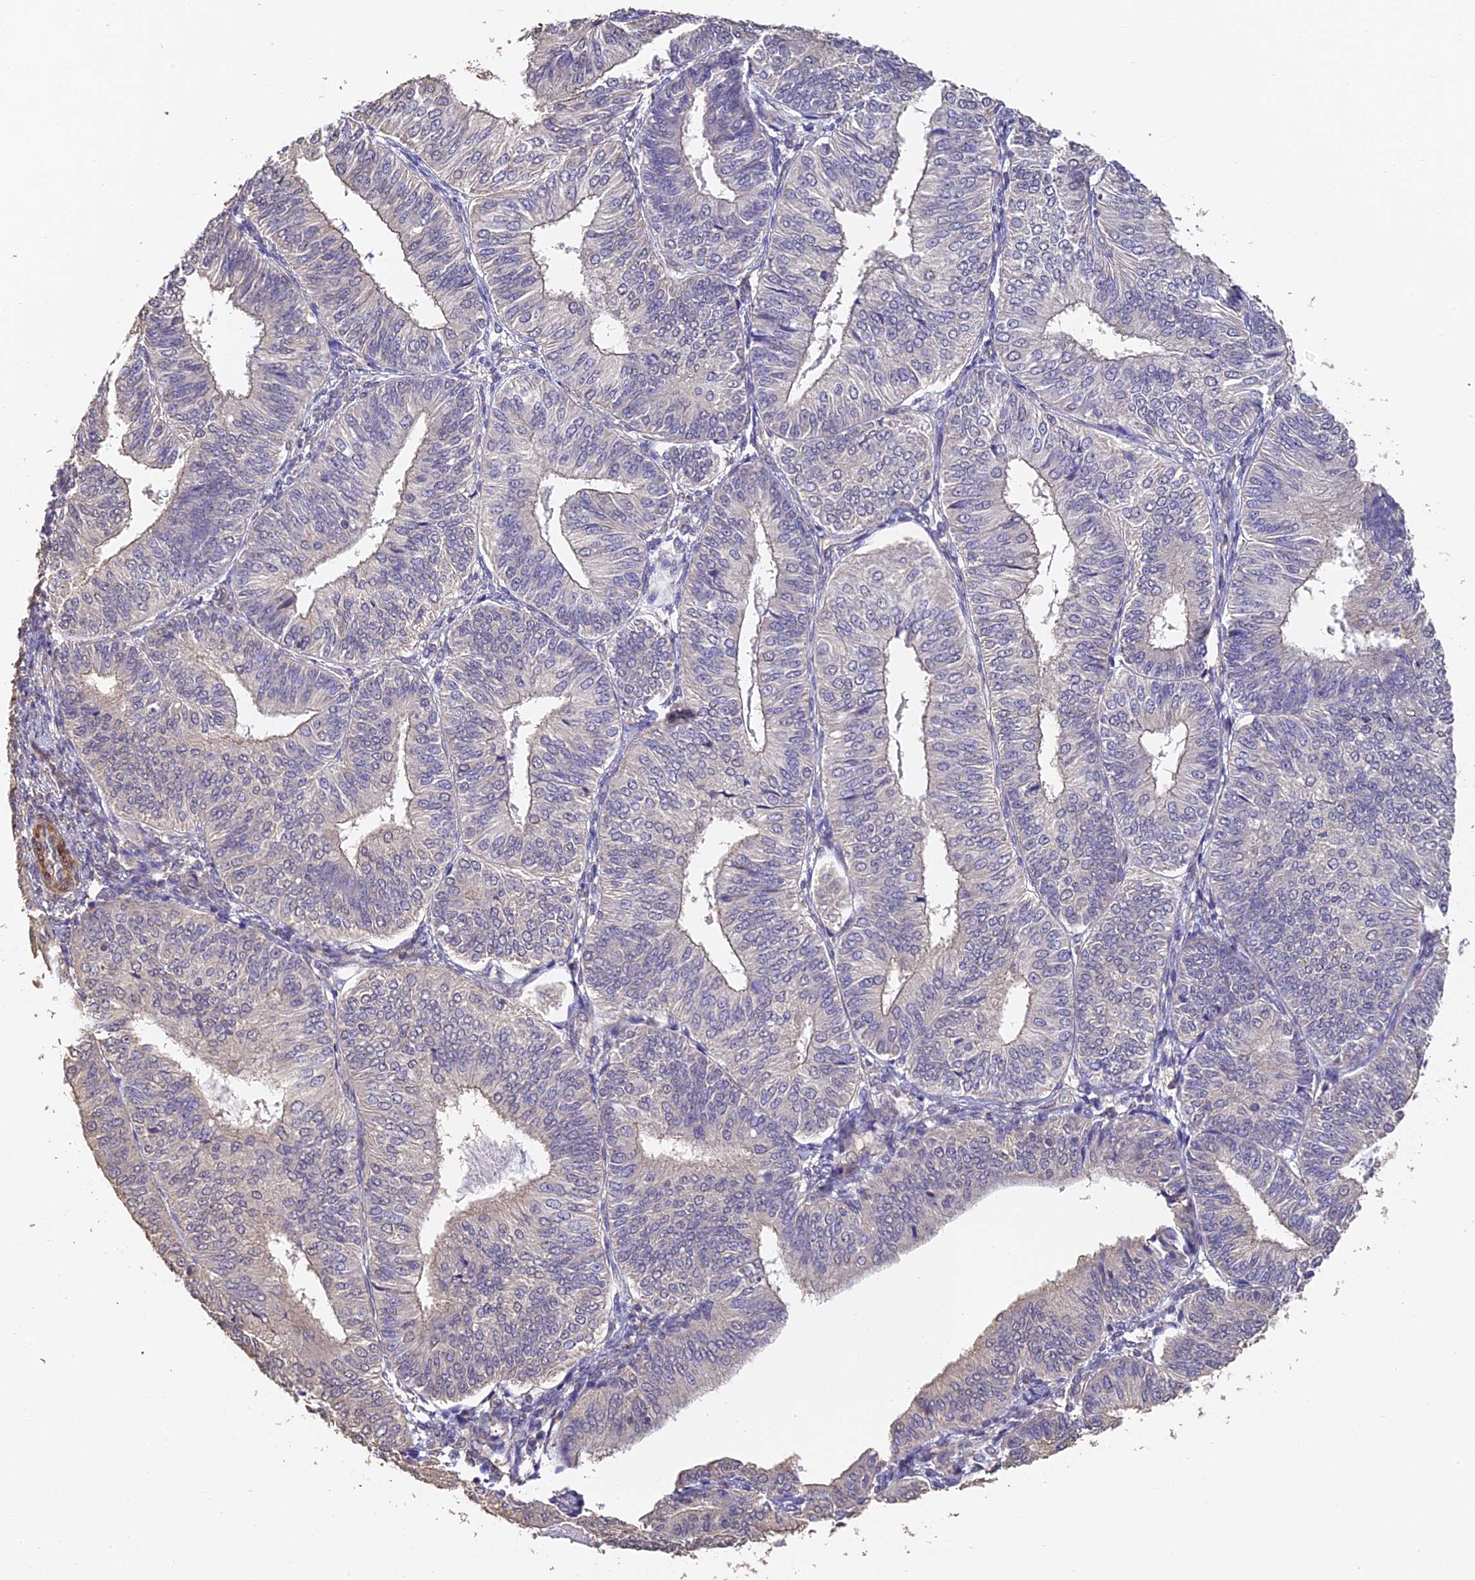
{"staining": {"intensity": "weak", "quantity": "<25%", "location": "cytoplasmic/membranous"}, "tissue": "endometrial cancer", "cell_type": "Tumor cells", "image_type": "cancer", "snomed": [{"axis": "morphology", "description": "Adenocarcinoma, NOS"}, {"axis": "topography", "description": "Endometrium"}], "caption": "IHC photomicrograph of neoplastic tissue: human endometrial adenocarcinoma stained with DAB exhibits no significant protein expression in tumor cells.", "gene": "SLC11A1", "patient": {"sex": "female", "age": 58}}